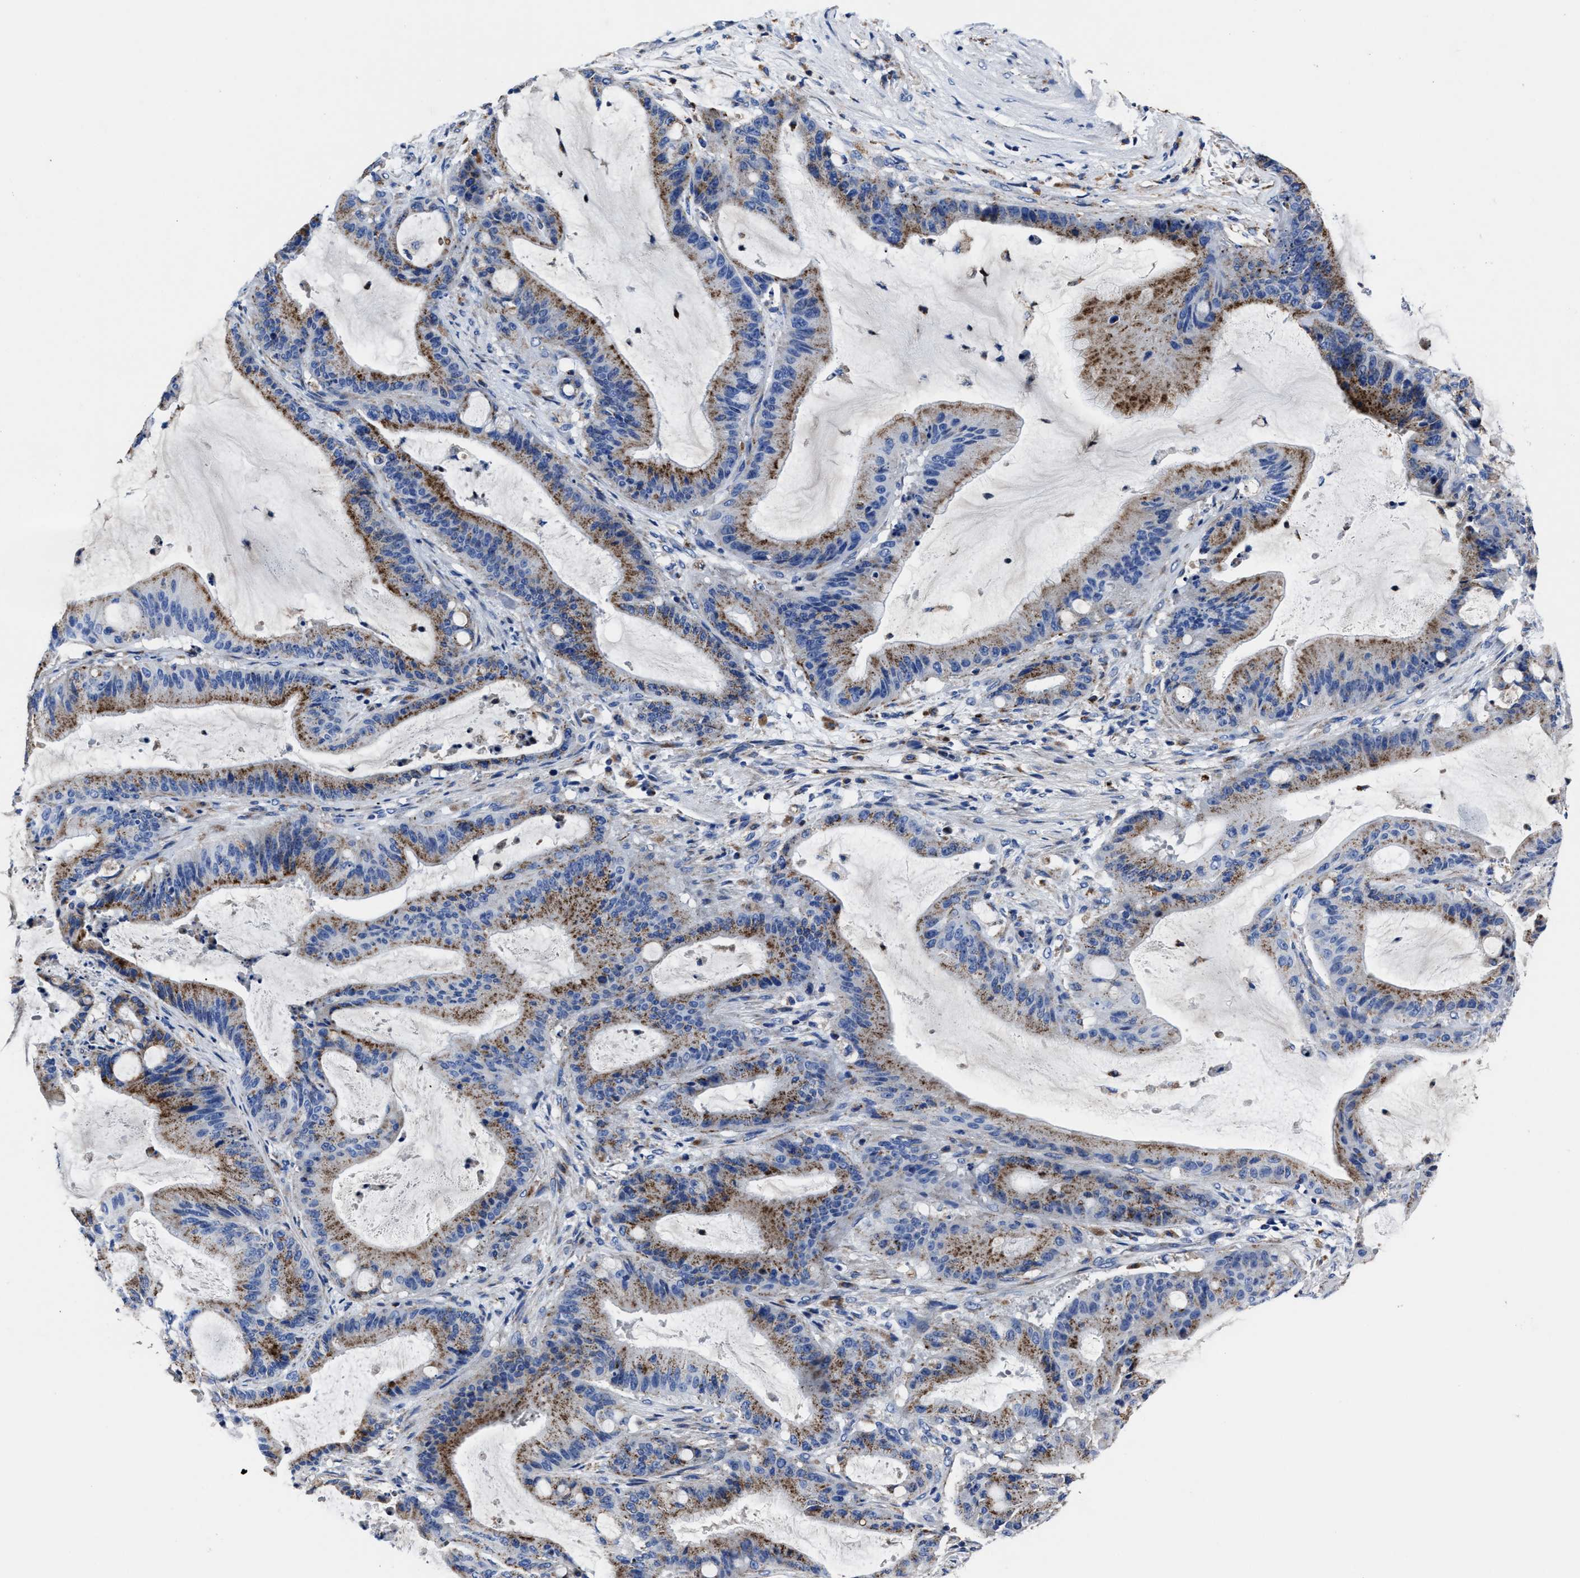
{"staining": {"intensity": "moderate", "quantity": ">75%", "location": "cytoplasmic/membranous"}, "tissue": "liver cancer", "cell_type": "Tumor cells", "image_type": "cancer", "snomed": [{"axis": "morphology", "description": "Normal tissue, NOS"}, {"axis": "morphology", "description": "Cholangiocarcinoma"}, {"axis": "topography", "description": "Liver"}, {"axis": "topography", "description": "Peripheral nerve tissue"}], "caption": "A high-resolution image shows immunohistochemistry staining of cholangiocarcinoma (liver), which shows moderate cytoplasmic/membranous staining in about >75% of tumor cells. (DAB IHC with brightfield microscopy, high magnification).", "gene": "LAMTOR4", "patient": {"sex": "female", "age": 73}}